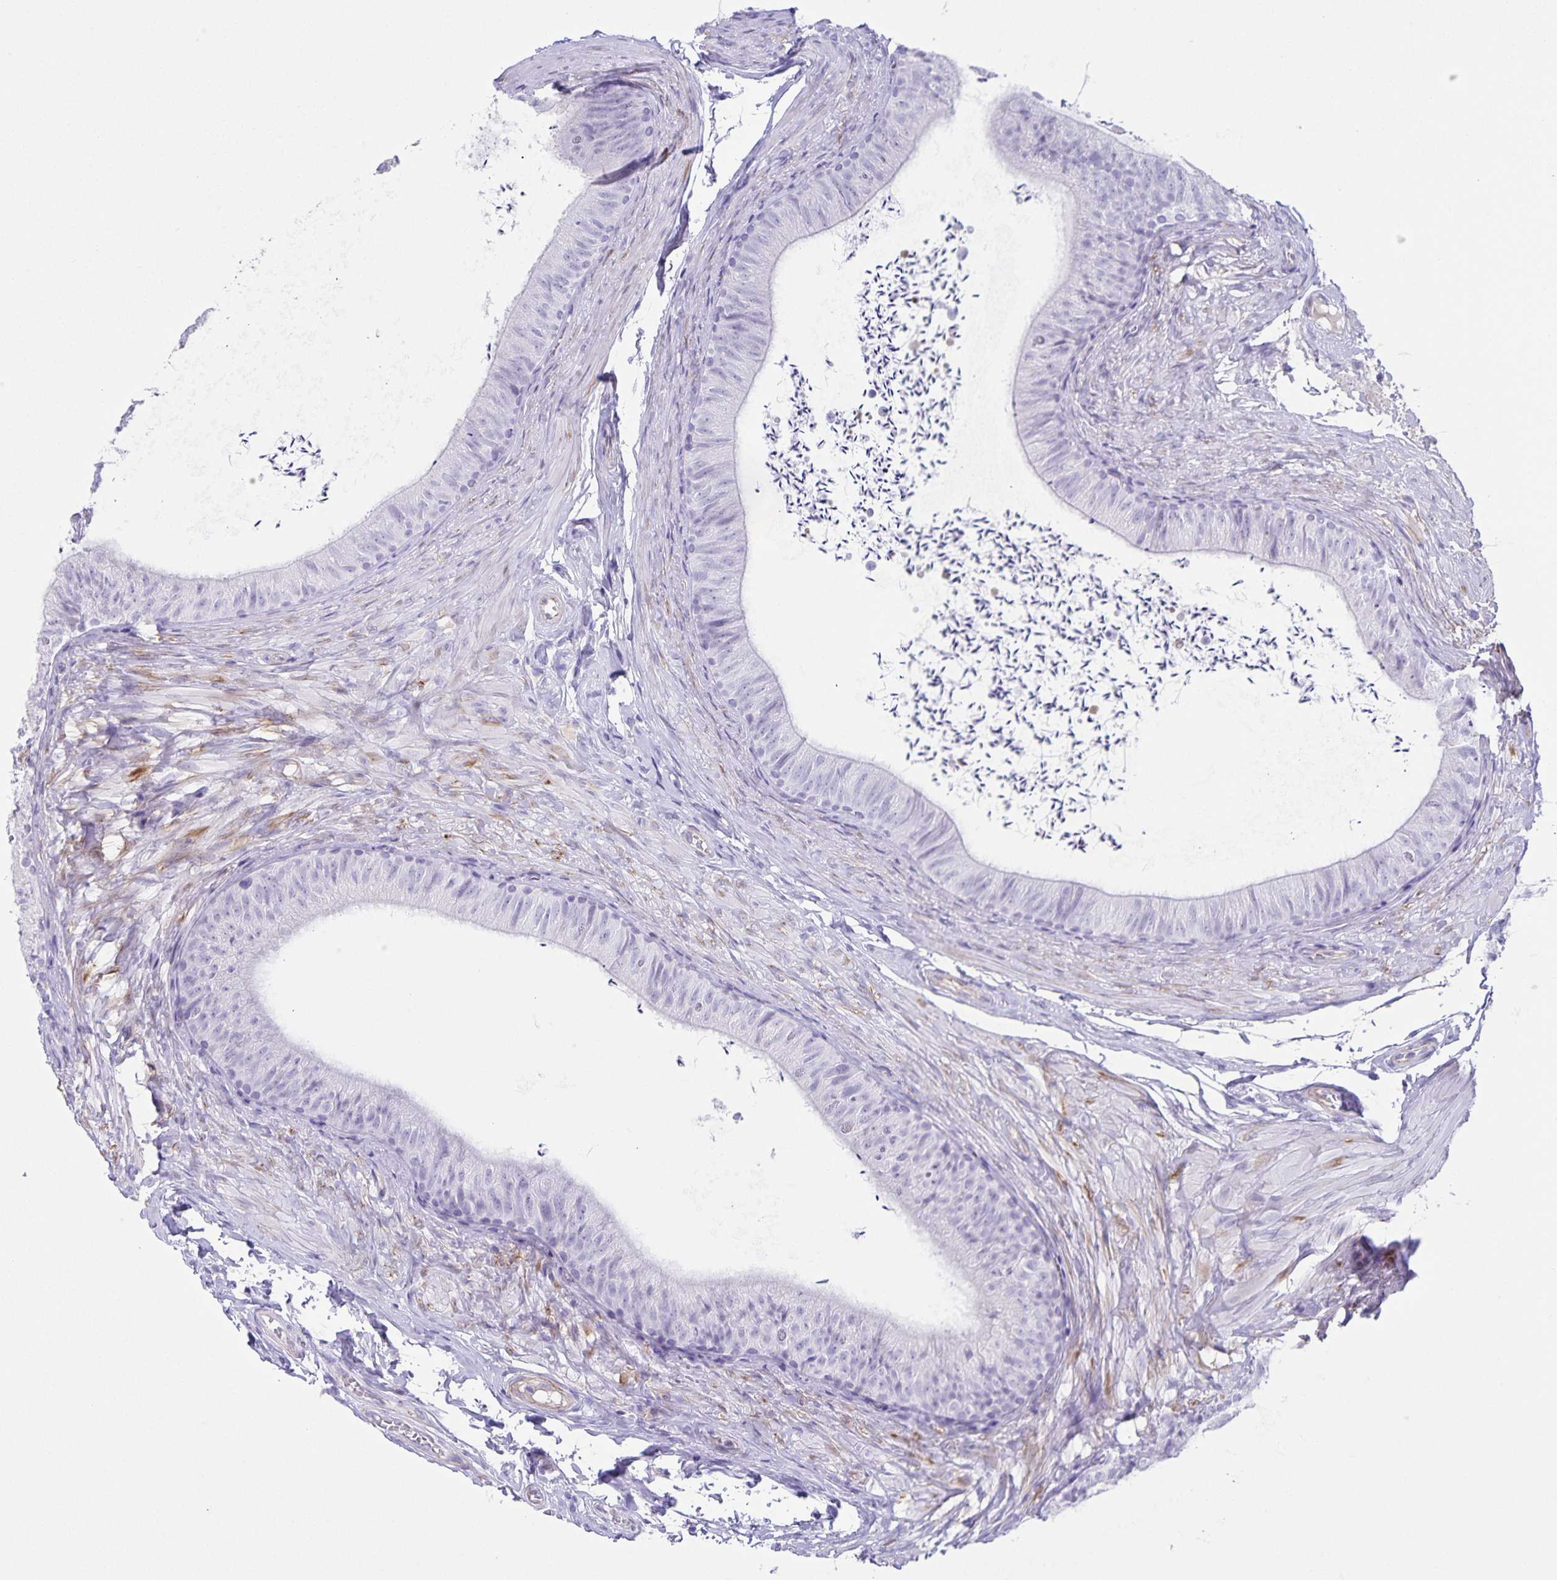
{"staining": {"intensity": "negative", "quantity": "none", "location": "none"}, "tissue": "epididymis", "cell_type": "Glandular cells", "image_type": "normal", "snomed": [{"axis": "morphology", "description": "Normal tissue, NOS"}, {"axis": "topography", "description": "Epididymis, spermatic cord, NOS"}, {"axis": "topography", "description": "Epididymis"}, {"axis": "topography", "description": "Peripheral nerve tissue"}], "caption": "This is a image of immunohistochemistry (IHC) staining of benign epididymis, which shows no staining in glandular cells.", "gene": "UBQLN3", "patient": {"sex": "male", "age": 29}}